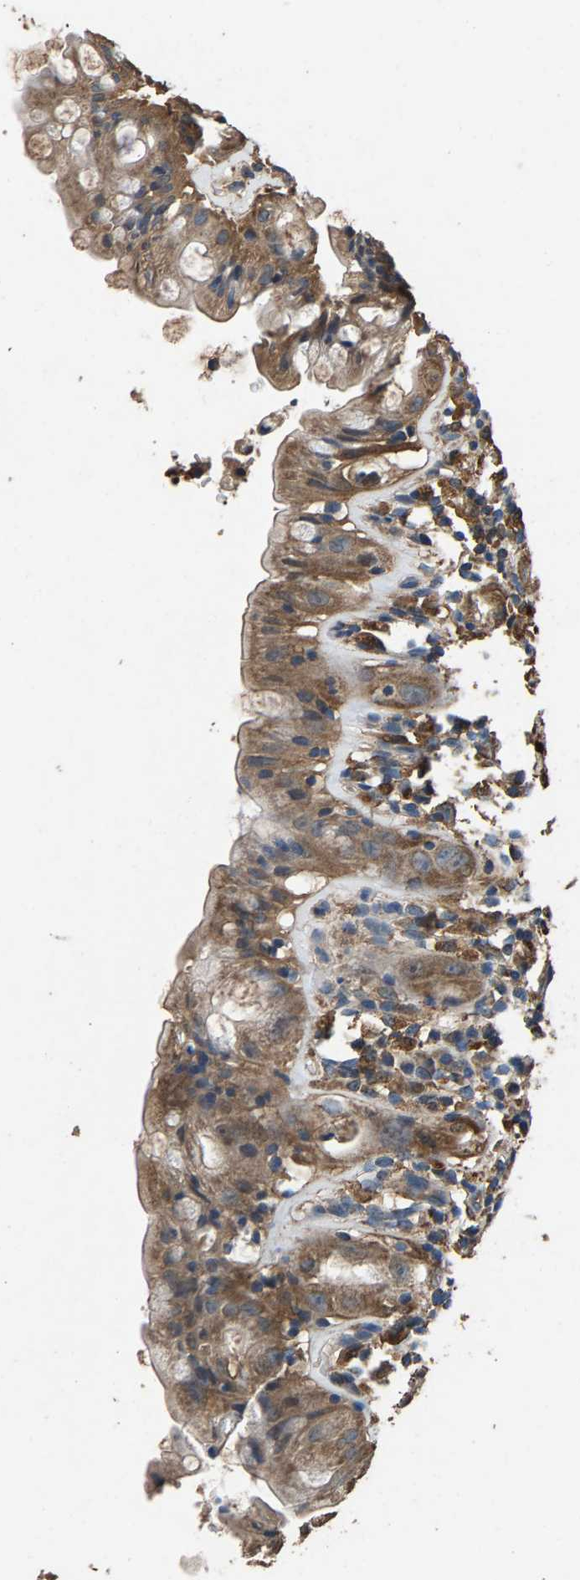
{"staining": {"intensity": "moderate", "quantity": ">75%", "location": "cytoplasmic/membranous"}, "tissue": "rectum", "cell_type": "Glandular cells", "image_type": "normal", "snomed": [{"axis": "morphology", "description": "Normal tissue, NOS"}, {"axis": "topography", "description": "Rectum"}], "caption": "Immunohistochemistry (DAB) staining of normal human rectum exhibits moderate cytoplasmic/membranous protein staining in about >75% of glandular cells.", "gene": "MRPL27", "patient": {"sex": "male", "age": 44}}